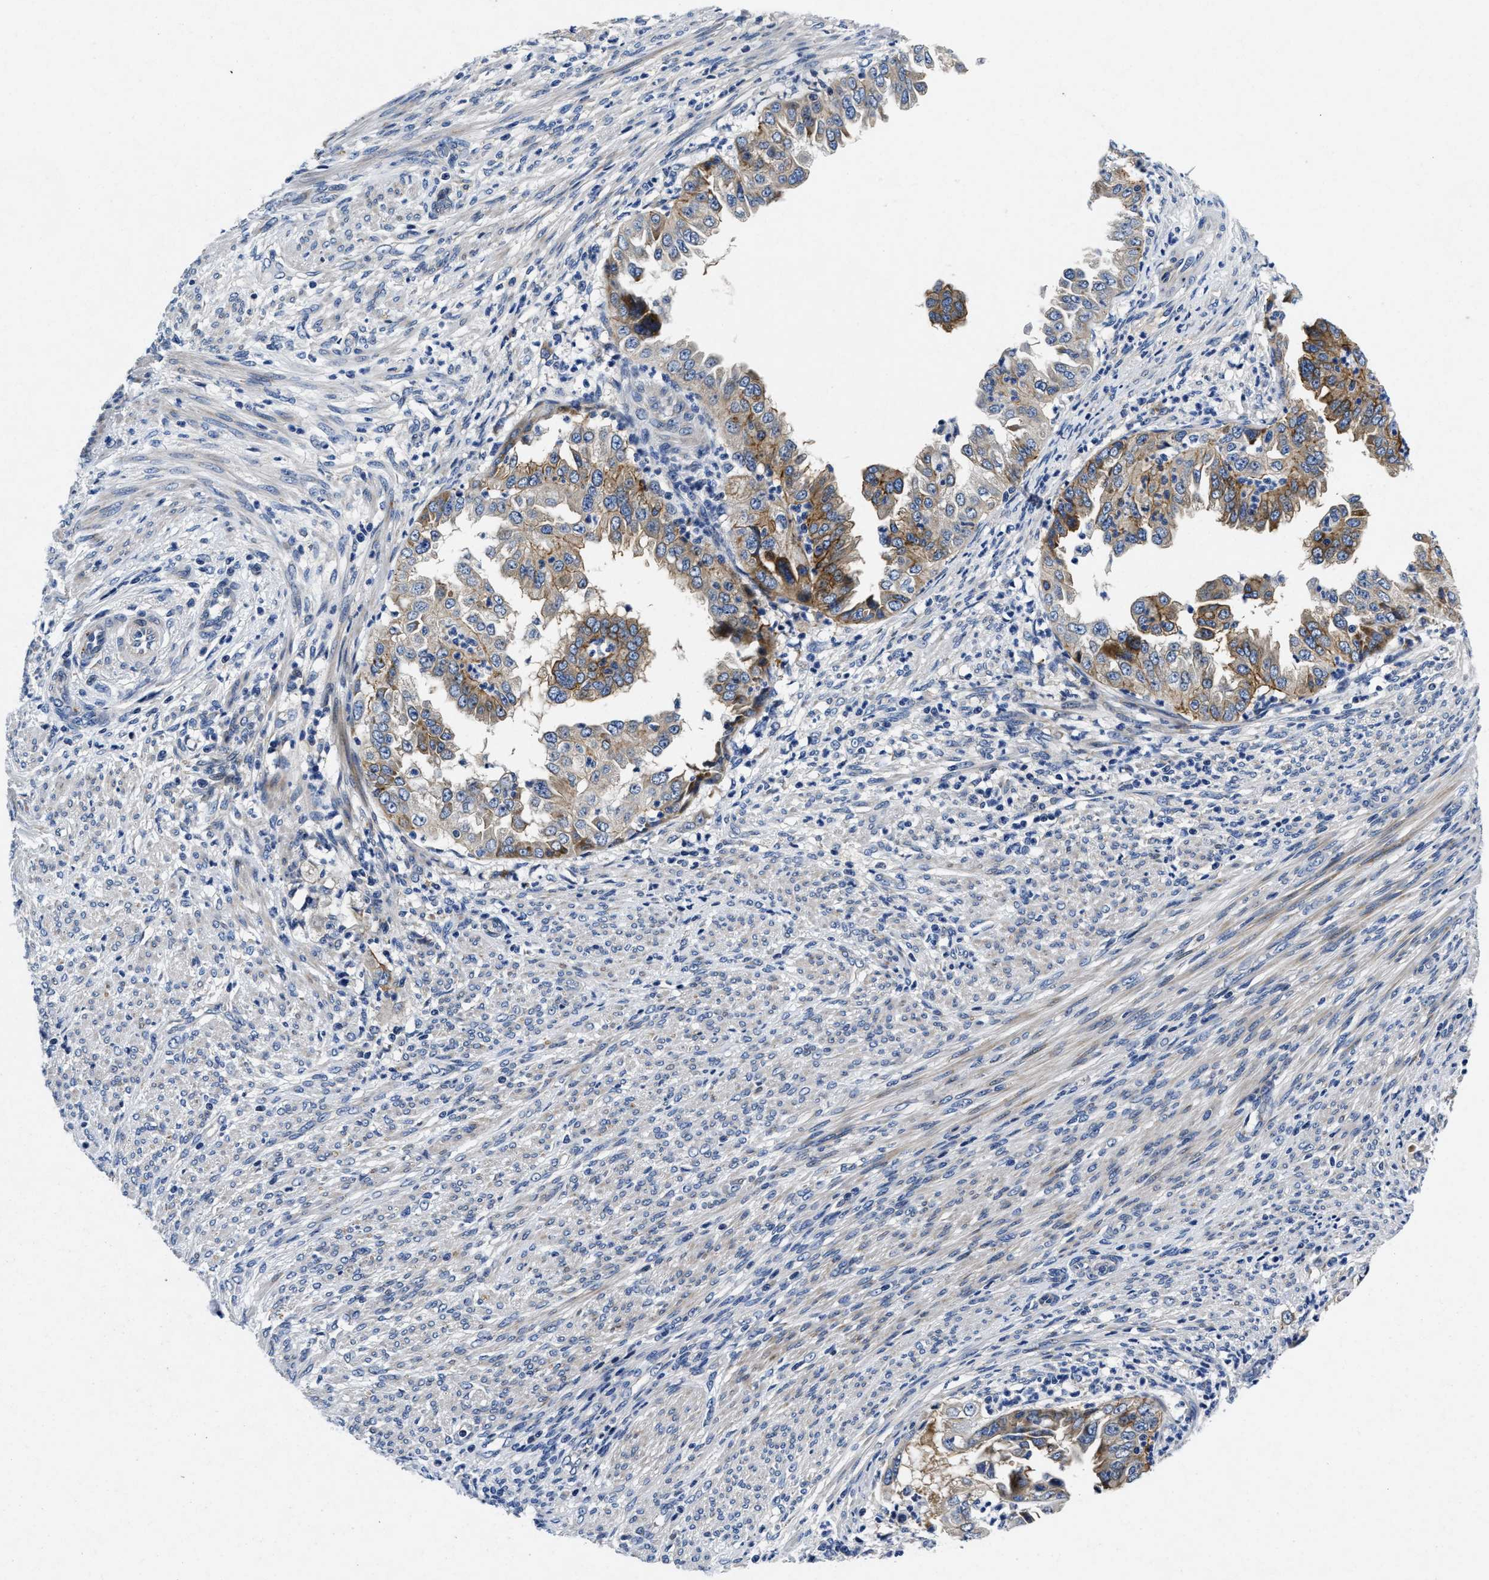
{"staining": {"intensity": "weak", "quantity": "25%-75%", "location": "cytoplasmic/membranous"}, "tissue": "endometrial cancer", "cell_type": "Tumor cells", "image_type": "cancer", "snomed": [{"axis": "morphology", "description": "Adenocarcinoma, NOS"}, {"axis": "topography", "description": "Endometrium"}], "caption": "Human adenocarcinoma (endometrial) stained with a brown dye demonstrates weak cytoplasmic/membranous positive staining in about 25%-75% of tumor cells.", "gene": "LAD1", "patient": {"sex": "female", "age": 85}}